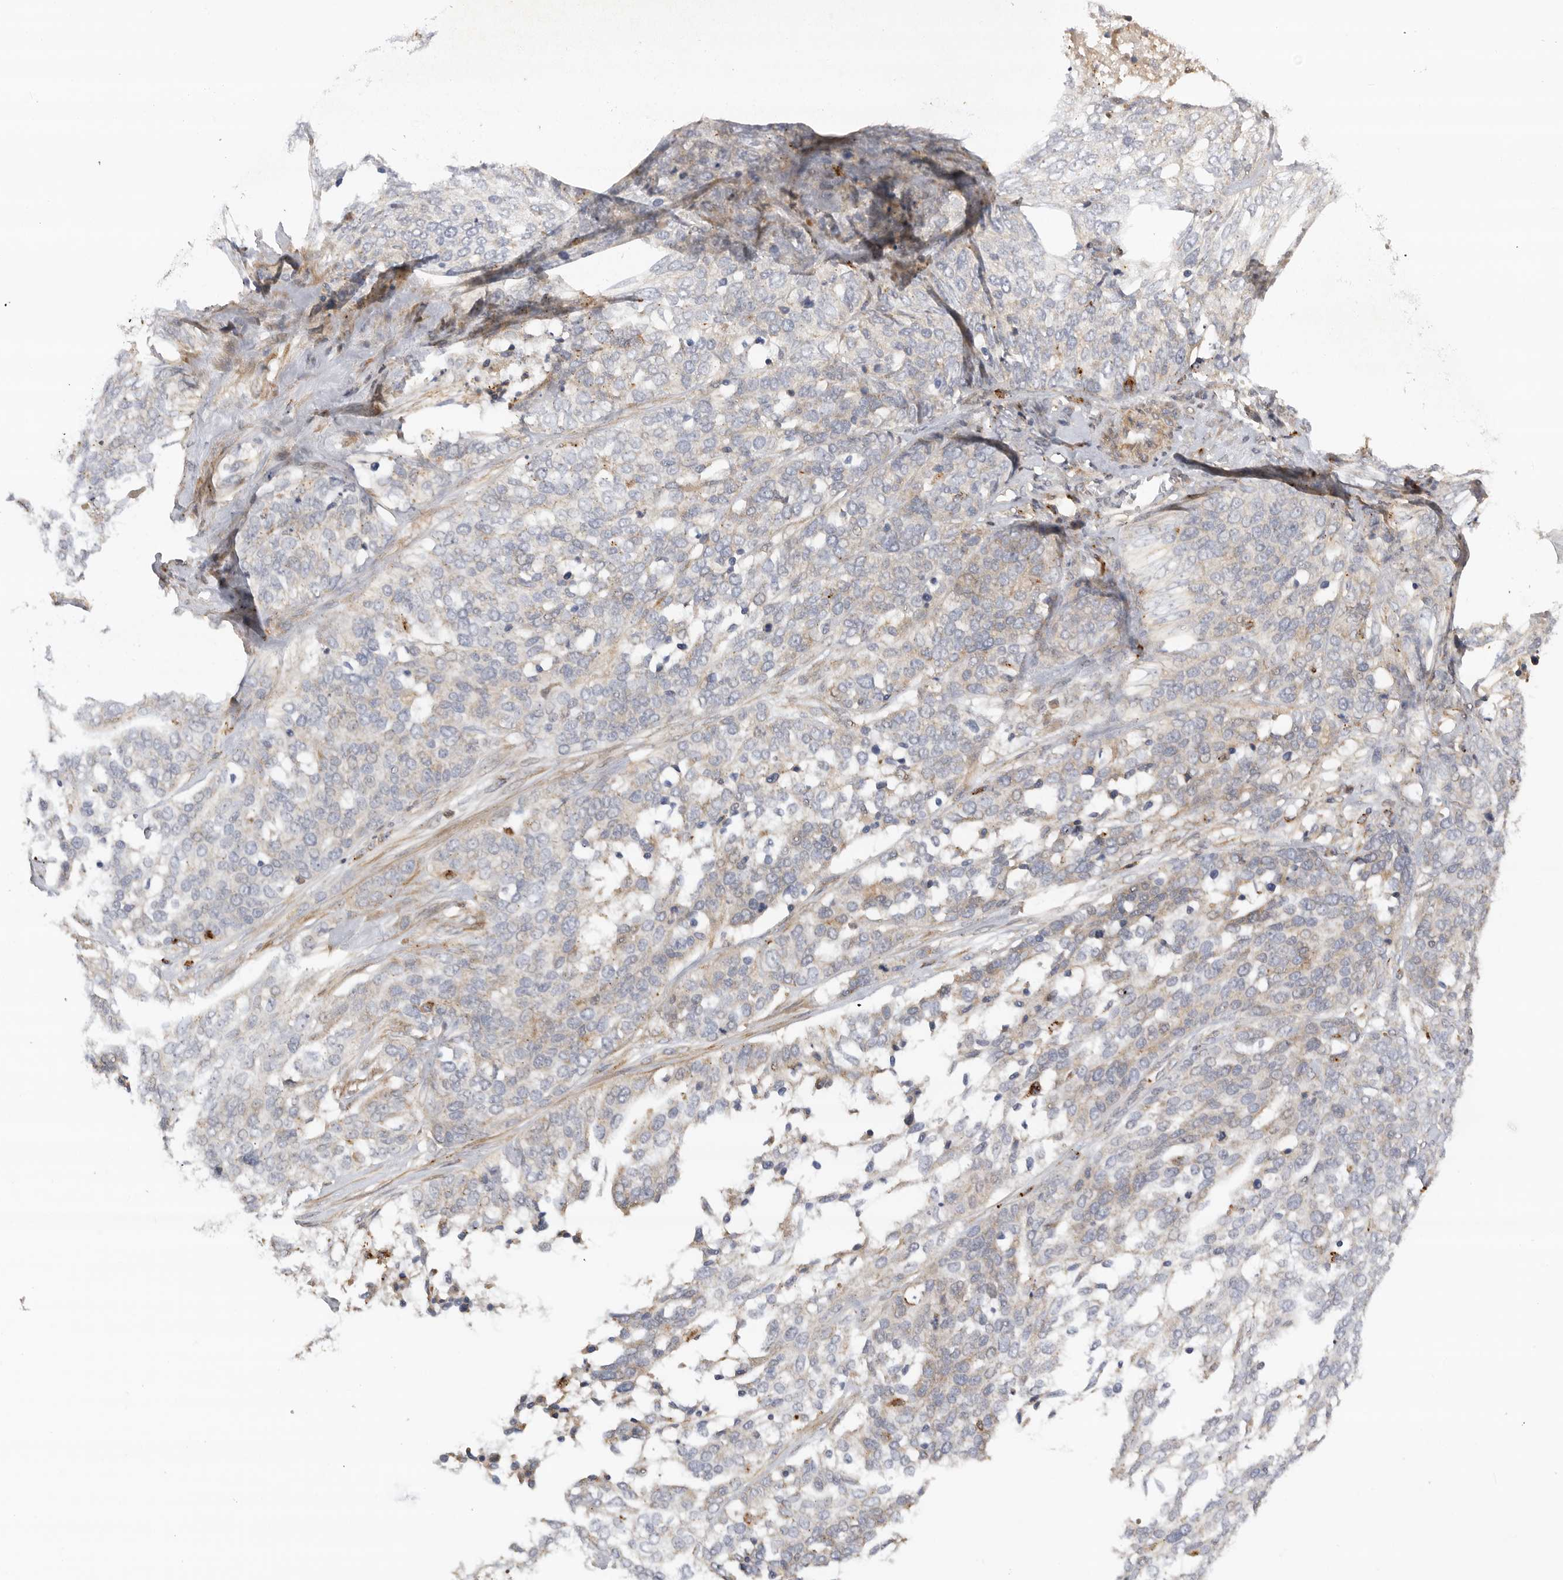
{"staining": {"intensity": "negative", "quantity": "none", "location": "none"}, "tissue": "ovarian cancer", "cell_type": "Tumor cells", "image_type": "cancer", "snomed": [{"axis": "morphology", "description": "Cystadenocarcinoma, serous, NOS"}, {"axis": "topography", "description": "Ovary"}], "caption": "Ovarian serous cystadenocarcinoma was stained to show a protein in brown. There is no significant positivity in tumor cells.", "gene": "GNE", "patient": {"sex": "female", "age": 44}}